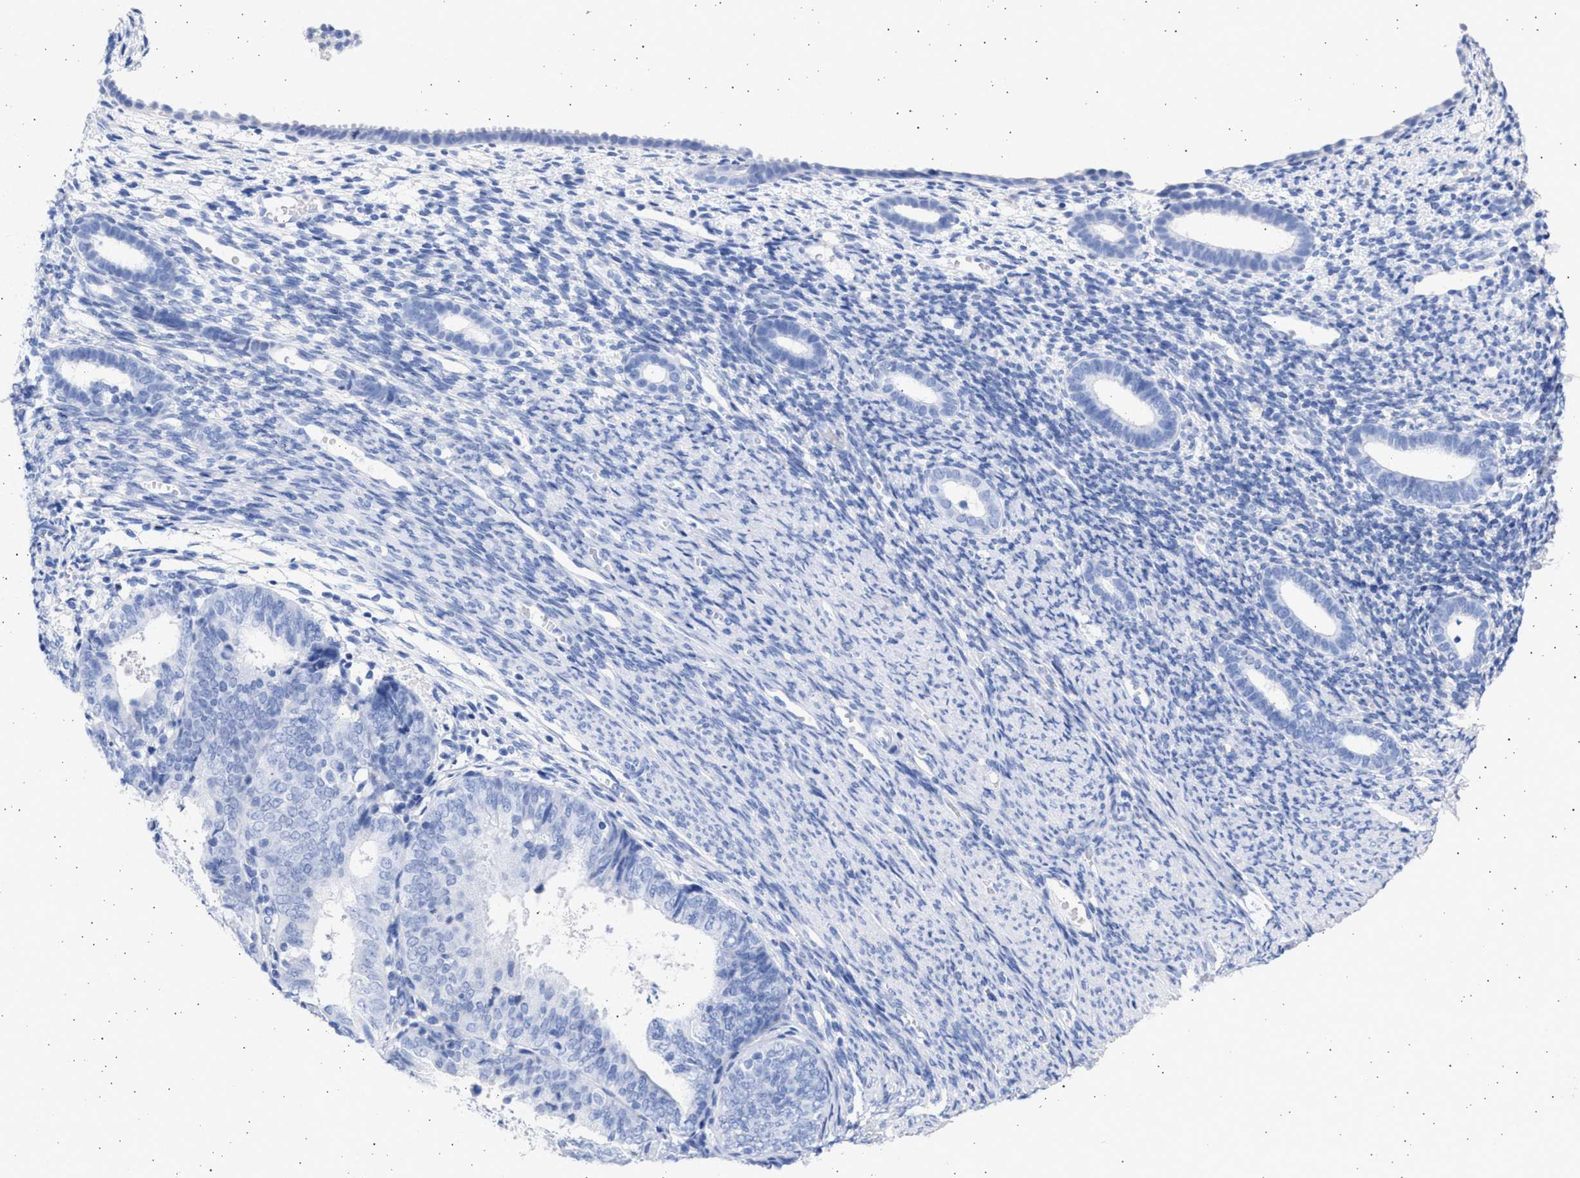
{"staining": {"intensity": "negative", "quantity": "none", "location": "none"}, "tissue": "endometrium", "cell_type": "Cells in endometrial stroma", "image_type": "normal", "snomed": [{"axis": "morphology", "description": "Normal tissue, NOS"}, {"axis": "morphology", "description": "Adenocarcinoma, NOS"}, {"axis": "topography", "description": "Endometrium"}], "caption": "This is a histopathology image of immunohistochemistry staining of normal endometrium, which shows no expression in cells in endometrial stroma.", "gene": "ALDOC", "patient": {"sex": "female", "age": 57}}